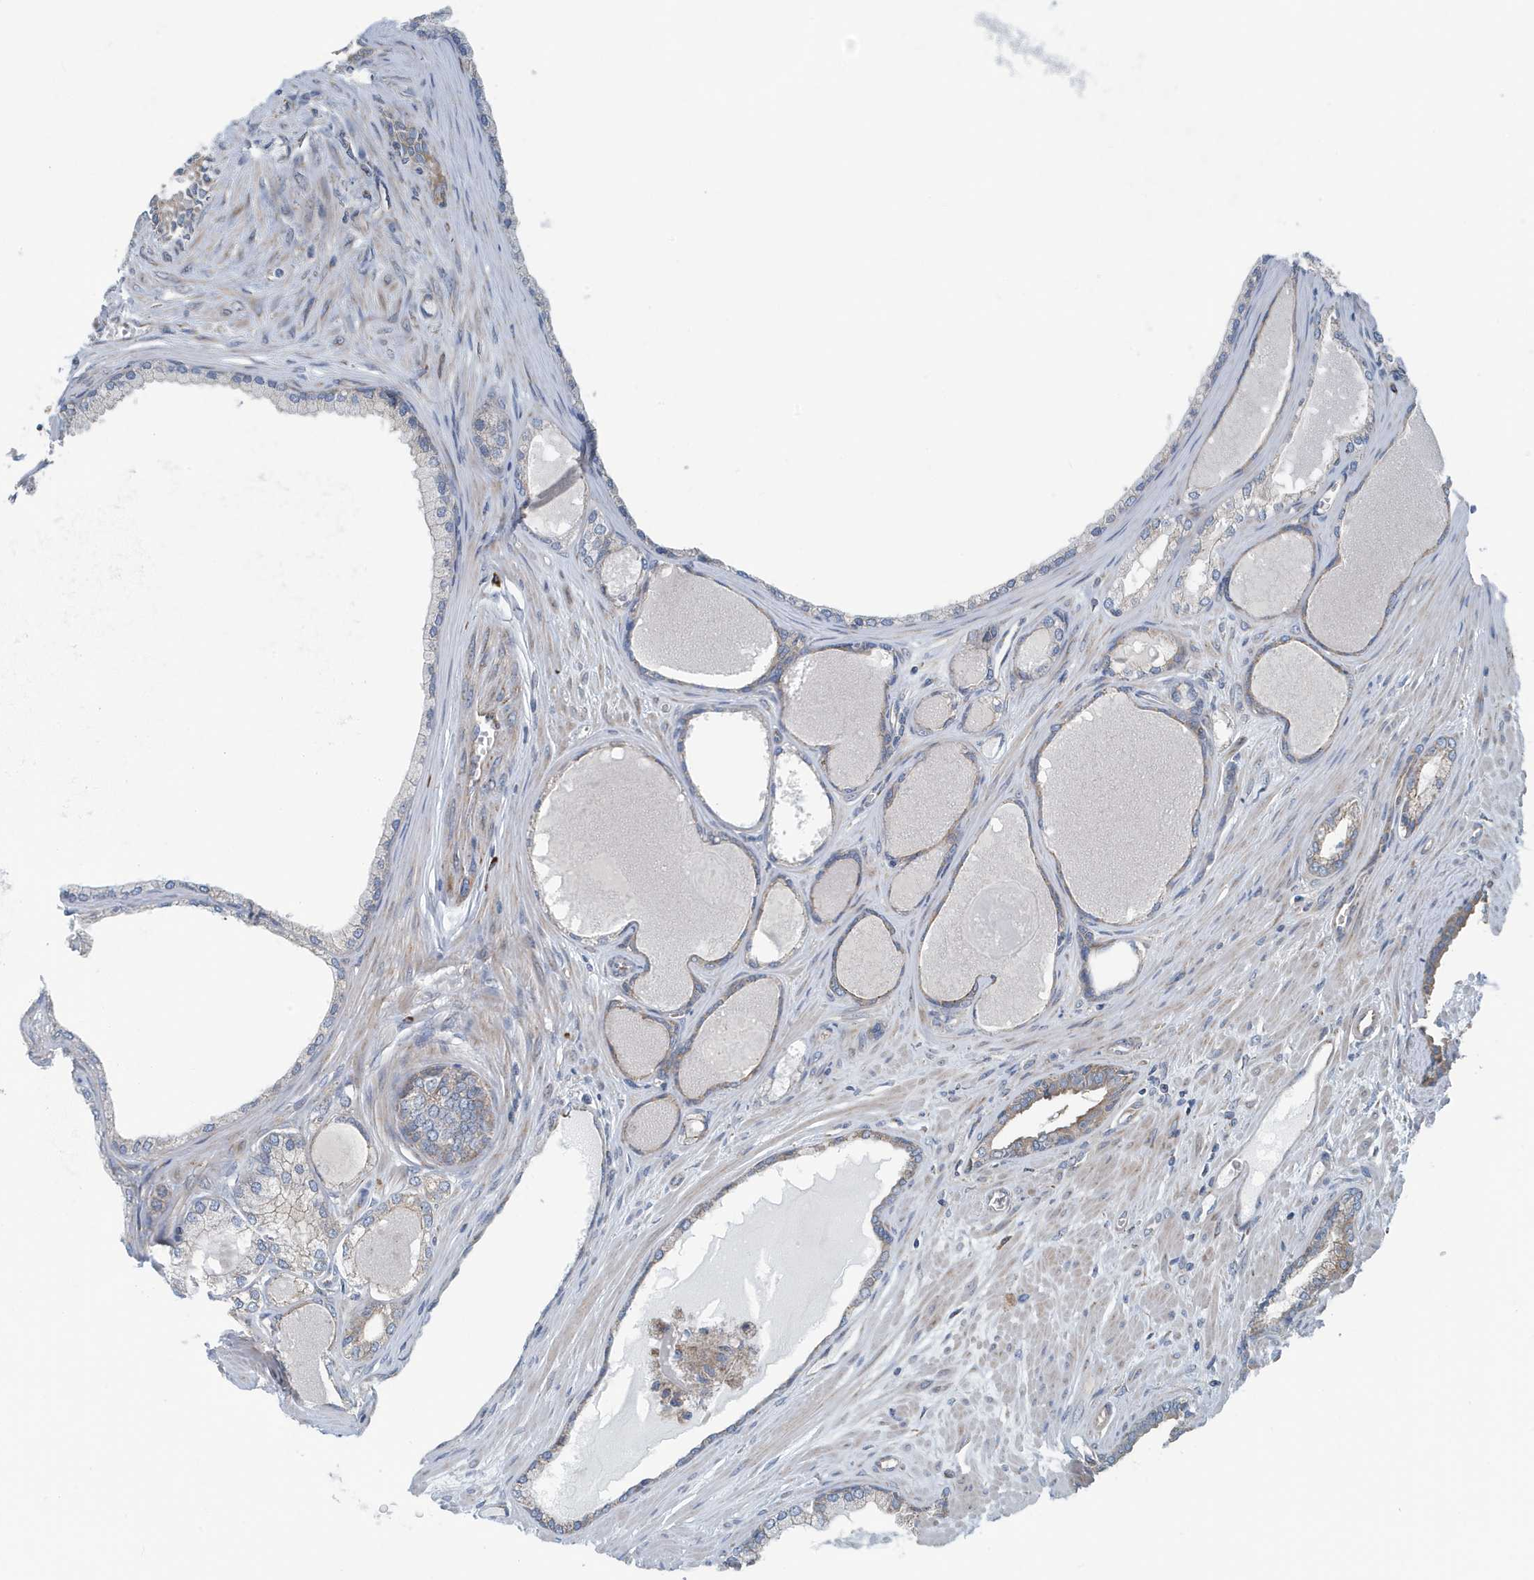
{"staining": {"intensity": "weak", "quantity": "<25%", "location": "cytoplasmic/membranous"}, "tissue": "prostate cancer", "cell_type": "Tumor cells", "image_type": "cancer", "snomed": [{"axis": "morphology", "description": "Adenocarcinoma, Low grade"}, {"axis": "topography", "description": "Prostate"}], "caption": "DAB (3,3'-diaminobenzidine) immunohistochemical staining of human prostate low-grade adenocarcinoma demonstrates no significant staining in tumor cells.", "gene": "PPM1M", "patient": {"sex": "male", "age": 70}}